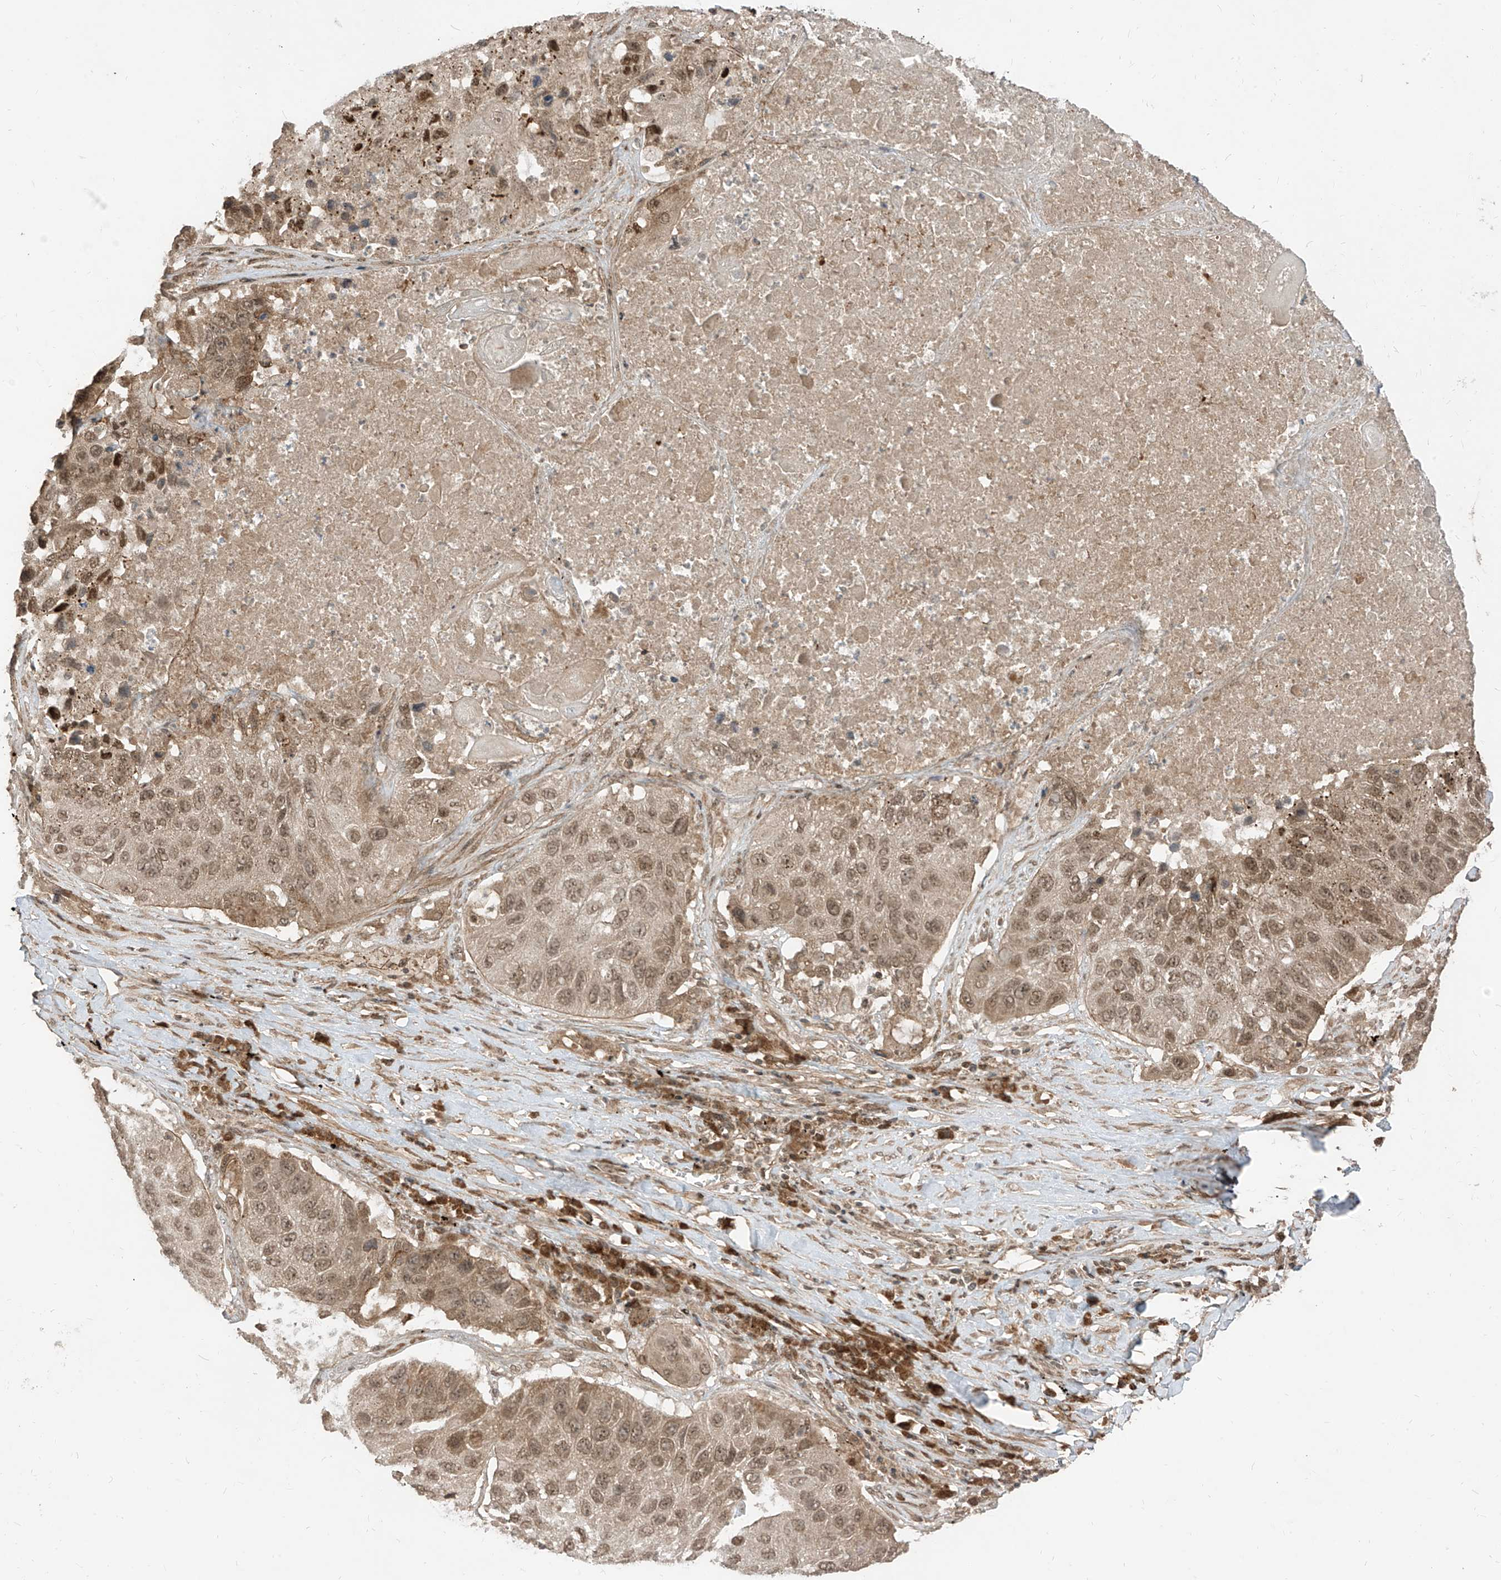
{"staining": {"intensity": "weak", "quantity": ">75%", "location": "cytoplasmic/membranous,nuclear"}, "tissue": "lung cancer", "cell_type": "Tumor cells", "image_type": "cancer", "snomed": [{"axis": "morphology", "description": "Squamous cell carcinoma, NOS"}, {"axis": "topography", "description": "Lung"}], "caption": "Immunohistochemistry (IHC) image of lung cancer stained for a protein (brown), which demonstrates low levels of weak cytoplasmic/membranous and nuclear expression in about >75% of tumor cells.", "gene": "LCOR", "patient": {"sex": "male", "age": 61}}